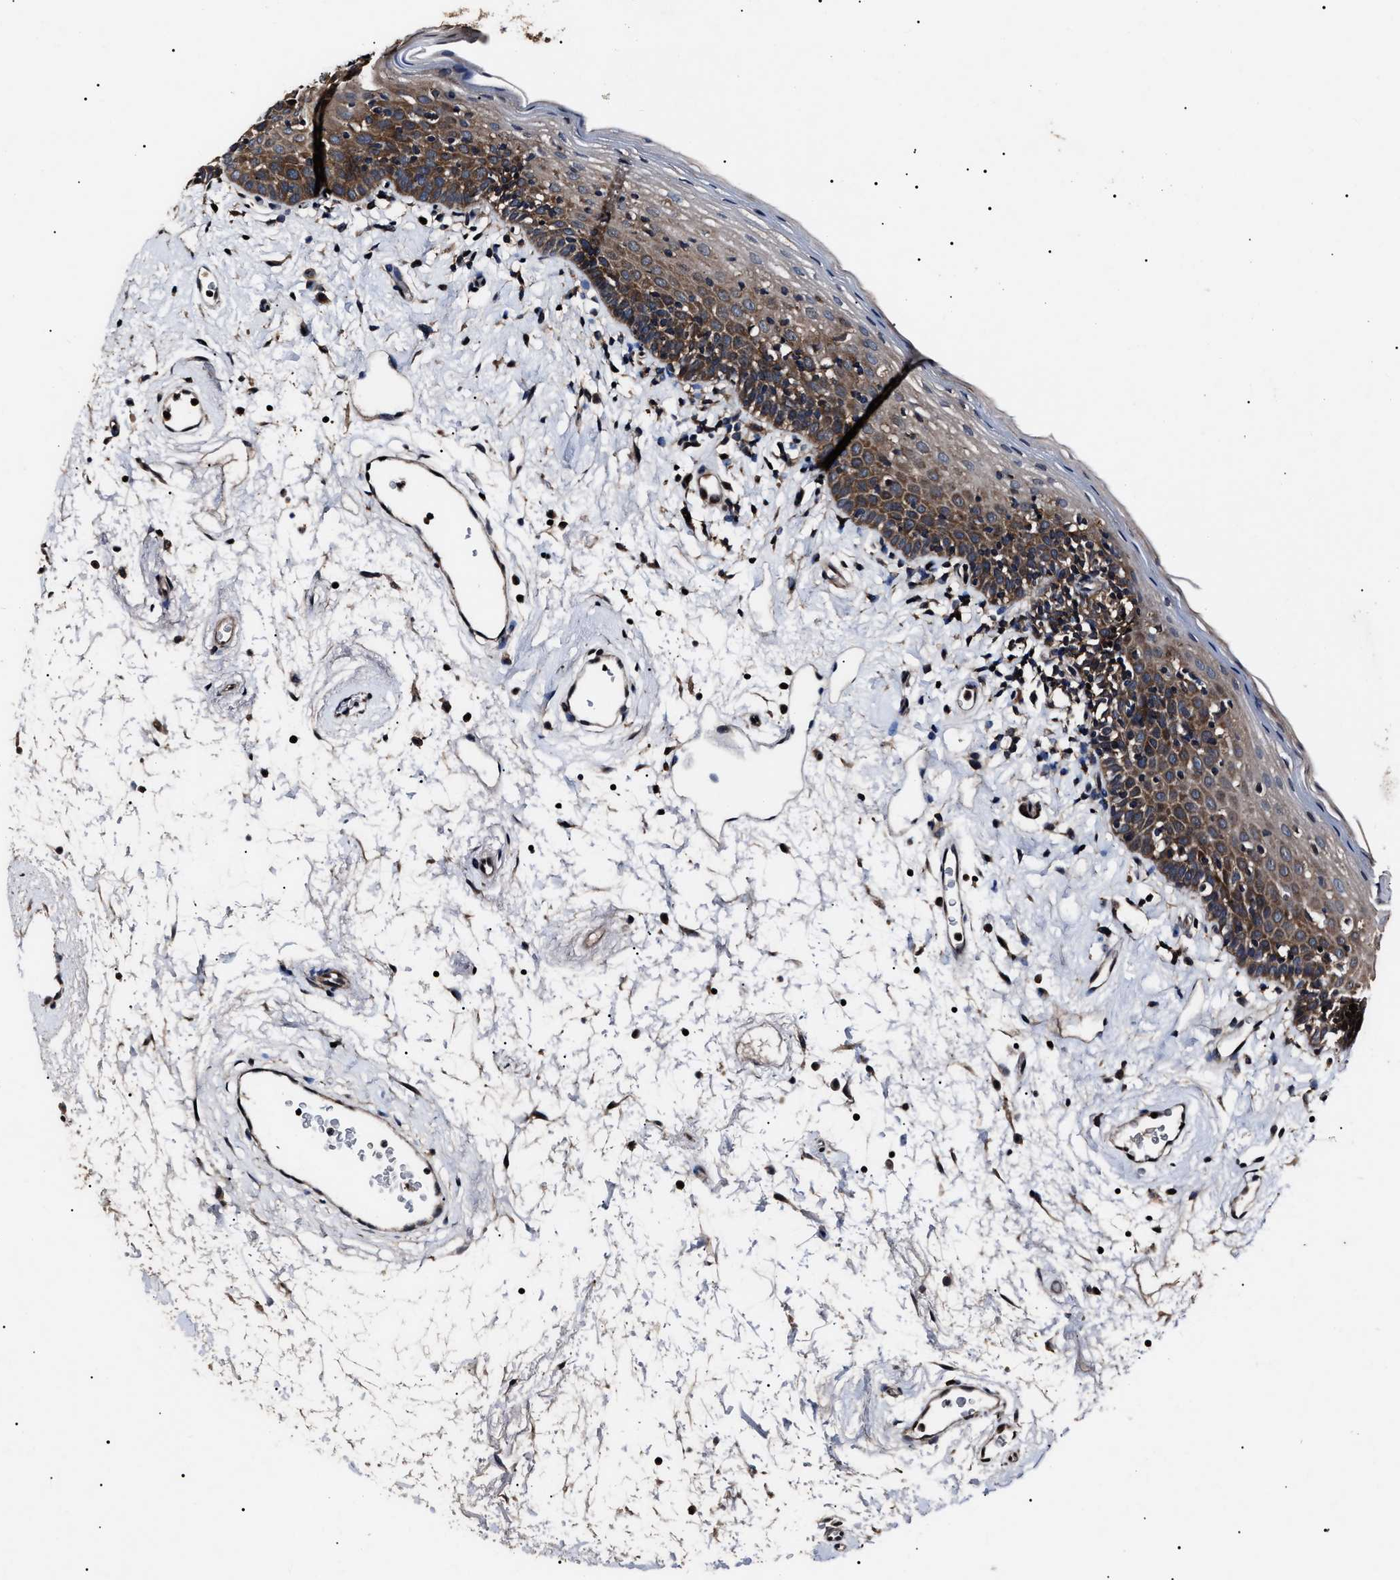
{"staining": {"intensity": "moderate", "quantity": "25%-75%", "location": "cytoplasmic/membranous"}, "tissue": "oral mucosa", "cell_type": "Squamous epithelial cells", "image_type": "normal", "snomed": [{"axis": "morphology", "description": "Normal tissue, NOS"}, {"axis": "topography", "description": "Oral tissue"}], "caption": "Immunohistochemical staining of unremarkable oral mucosa reveals moderate cytoplasmic/membranous protein staining in about 25%-75% of squamous epithelial cells.", "gene": "CCT8", "patient": {"sex": "male", "age": 66}}